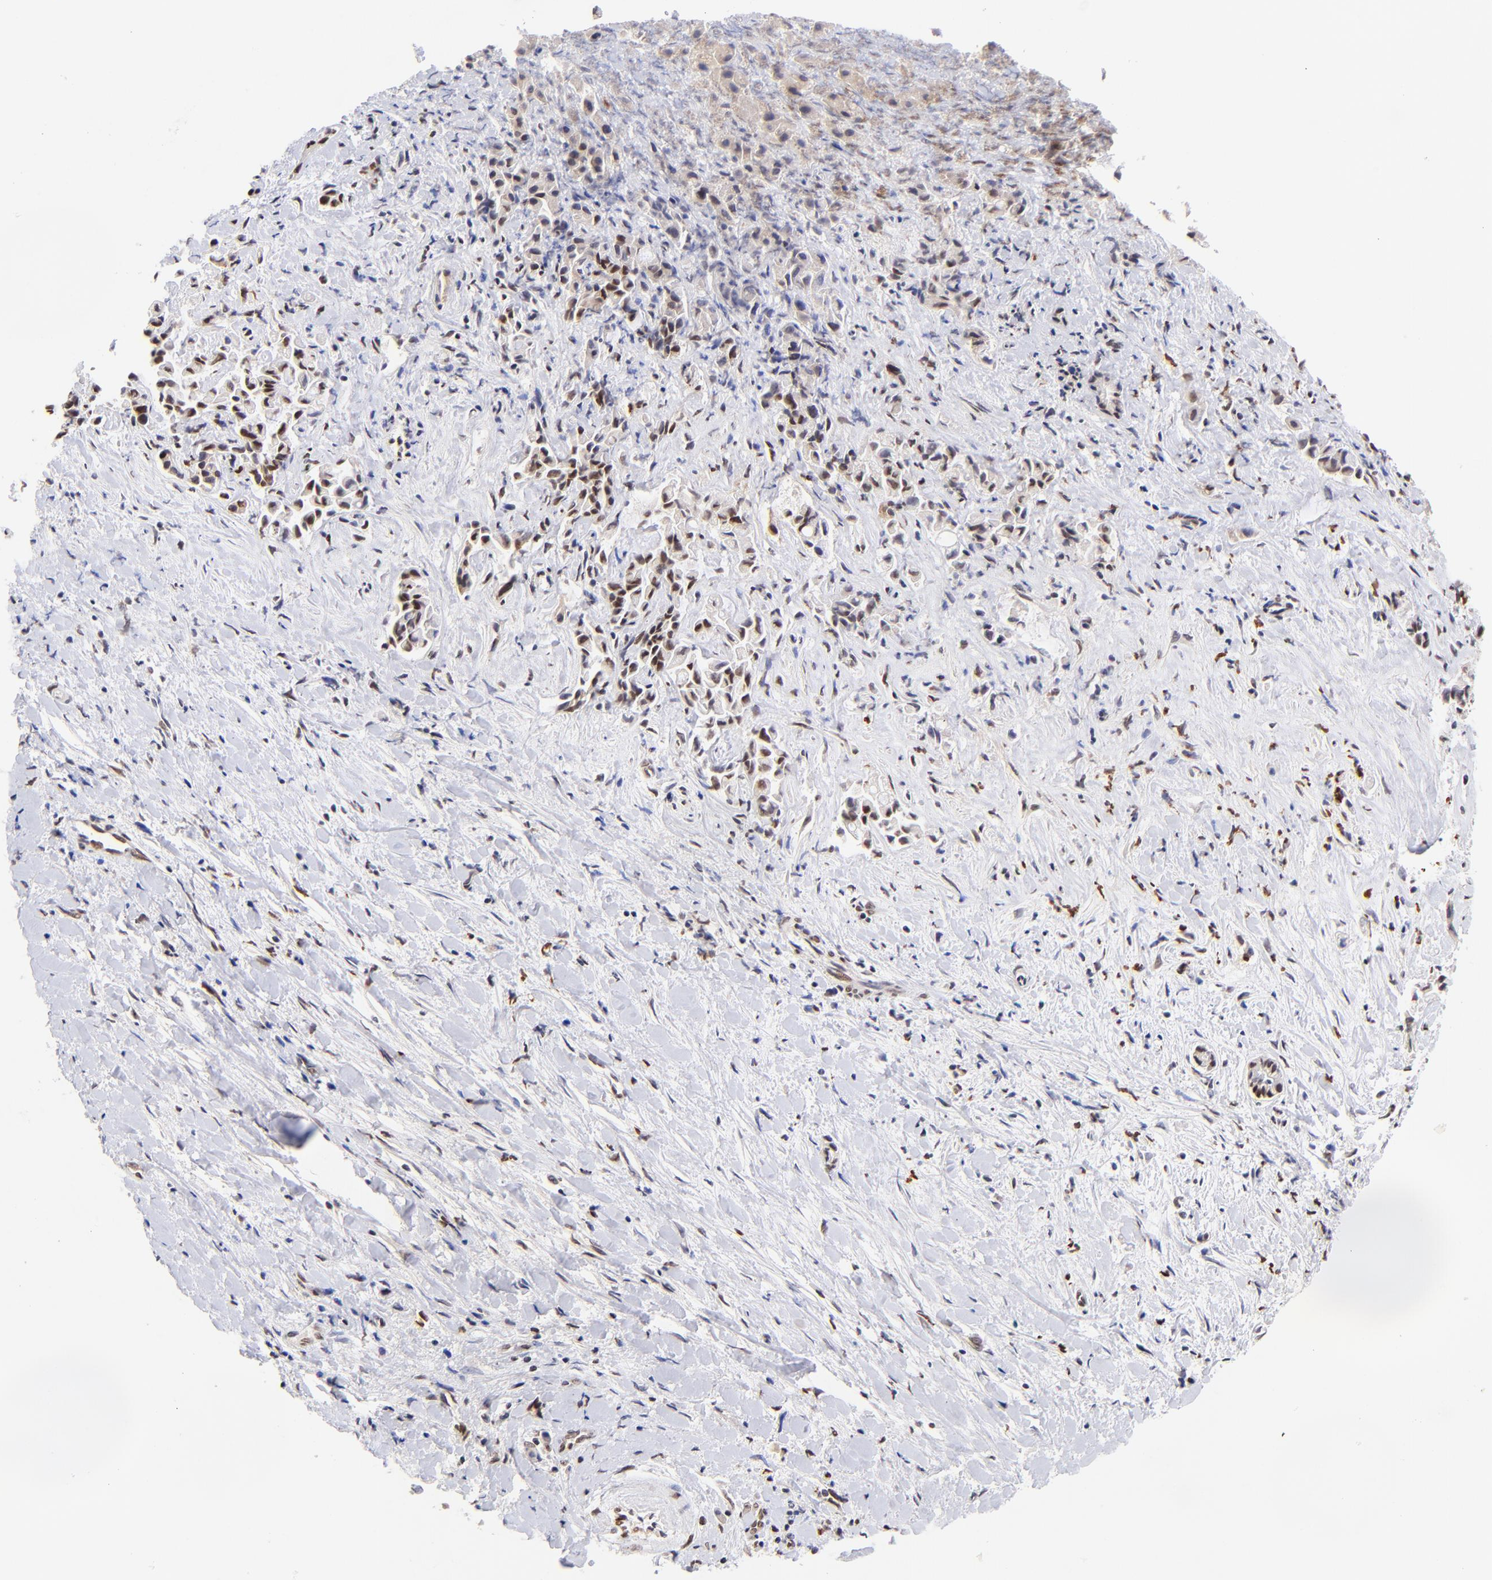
{"staining": {"intensity": "moderate", "quantity": ">75%", "location": "nuclear"}, "tissue": "liver cancer", "cell_type": "Tumor cells", "image_type": "cancer", "snomed": [{"axis": "morphology", "description": "Cholangiocarcinoma"}, {"axis": "topography", "description": "Liver"}], "caption": "Approximately >75% of tumor cells in human liver cancer (cholangiocarcinoma) demonstrate moderate nuclear protein staining as visualized by brown immunohistochemical staining.", "gene": "MIDEAS", "patient": {"sex": "male", "age": 57}}